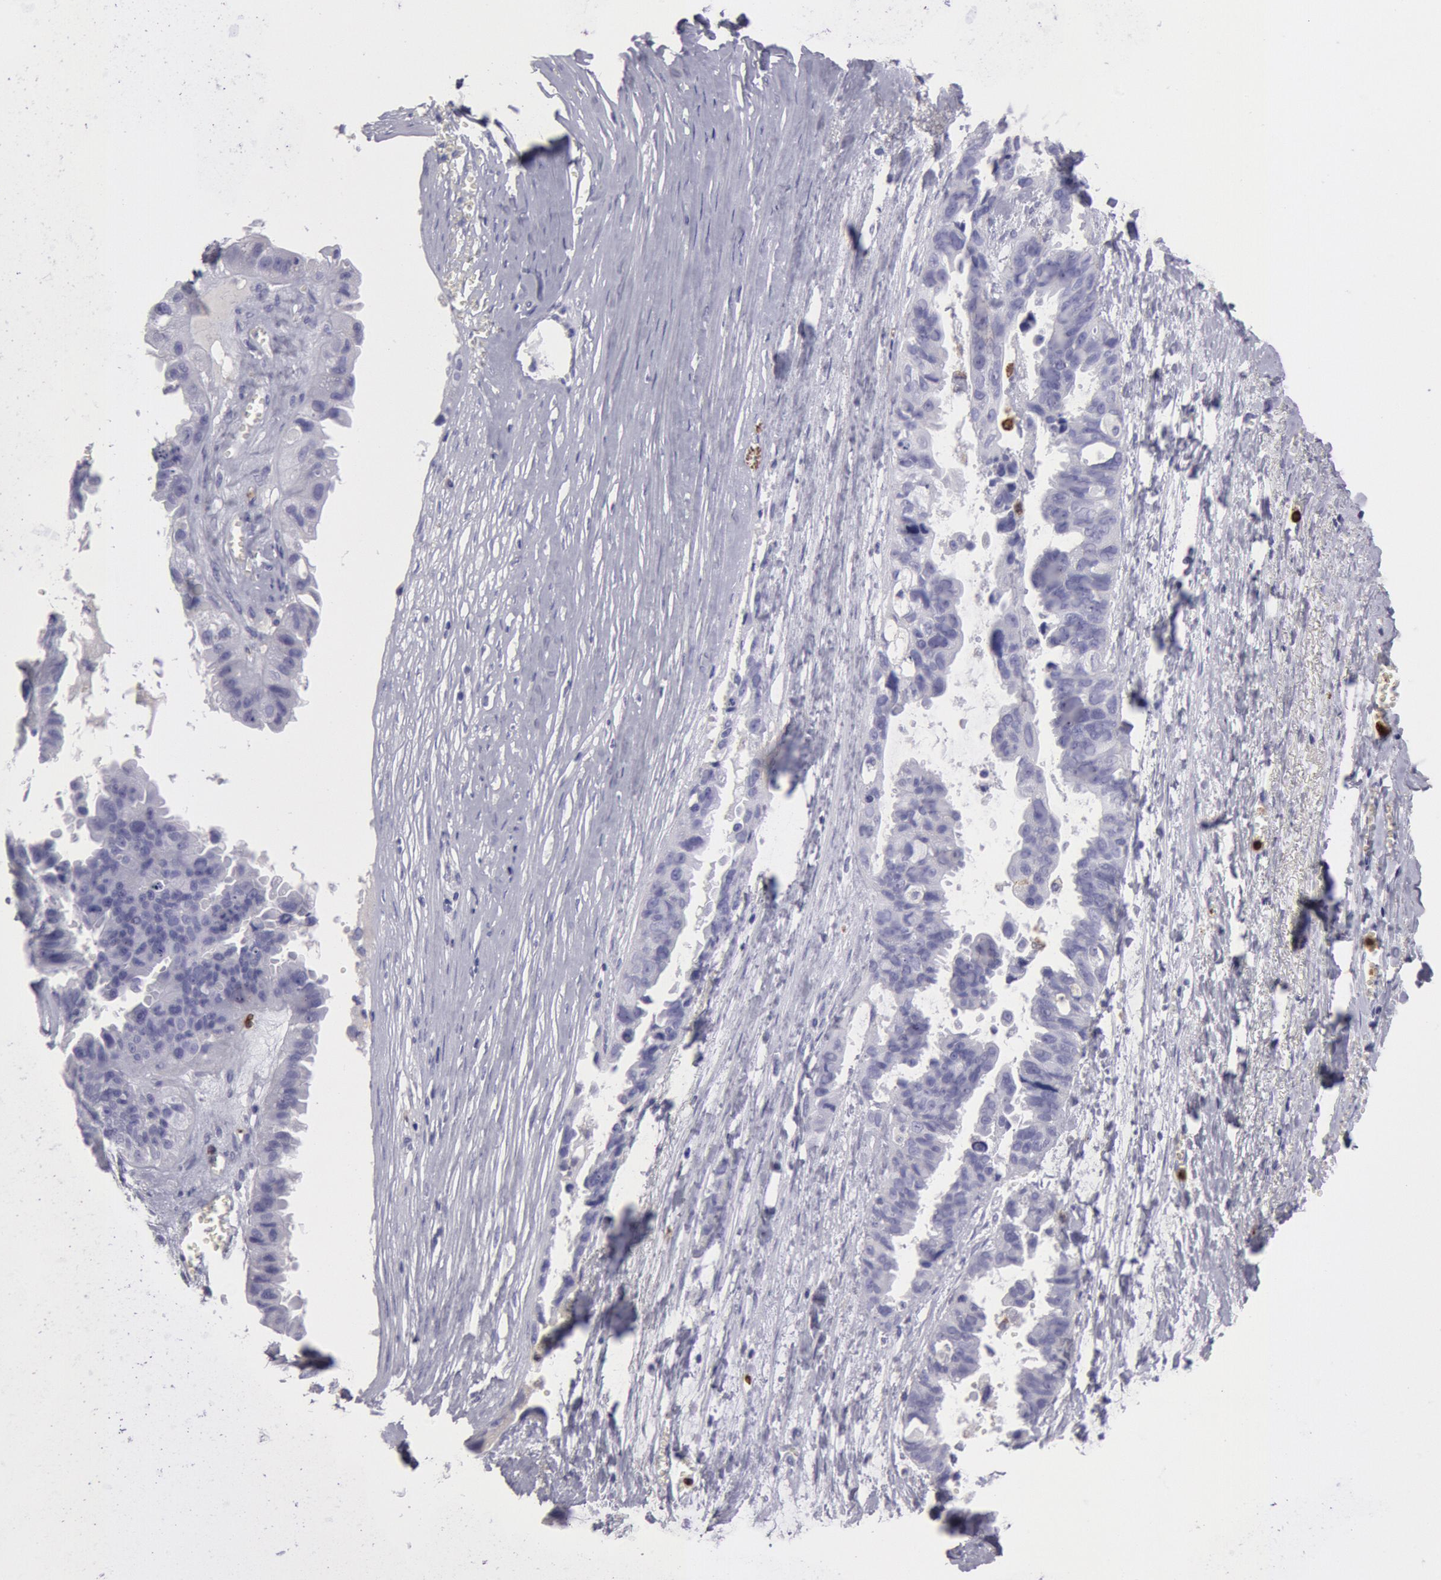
{"staining": {"intensity": "negative", "quantity": "none", "location": "none"}, "tissue": "ovarian cancer", "cell_type": "Tumor cells", "image_type": "cancer", "snomed": [{"axis": "morphology", "description": "Carcinoma, endometroid"}, {"axis": "topography", "description": "Ovary"}], "caption": "A histopathology image of ovarian cancer stained for a protein displays no brown staining in tumor cells.", "gene": "FCN1", "patient": {"sex": "female", "age": 85}}